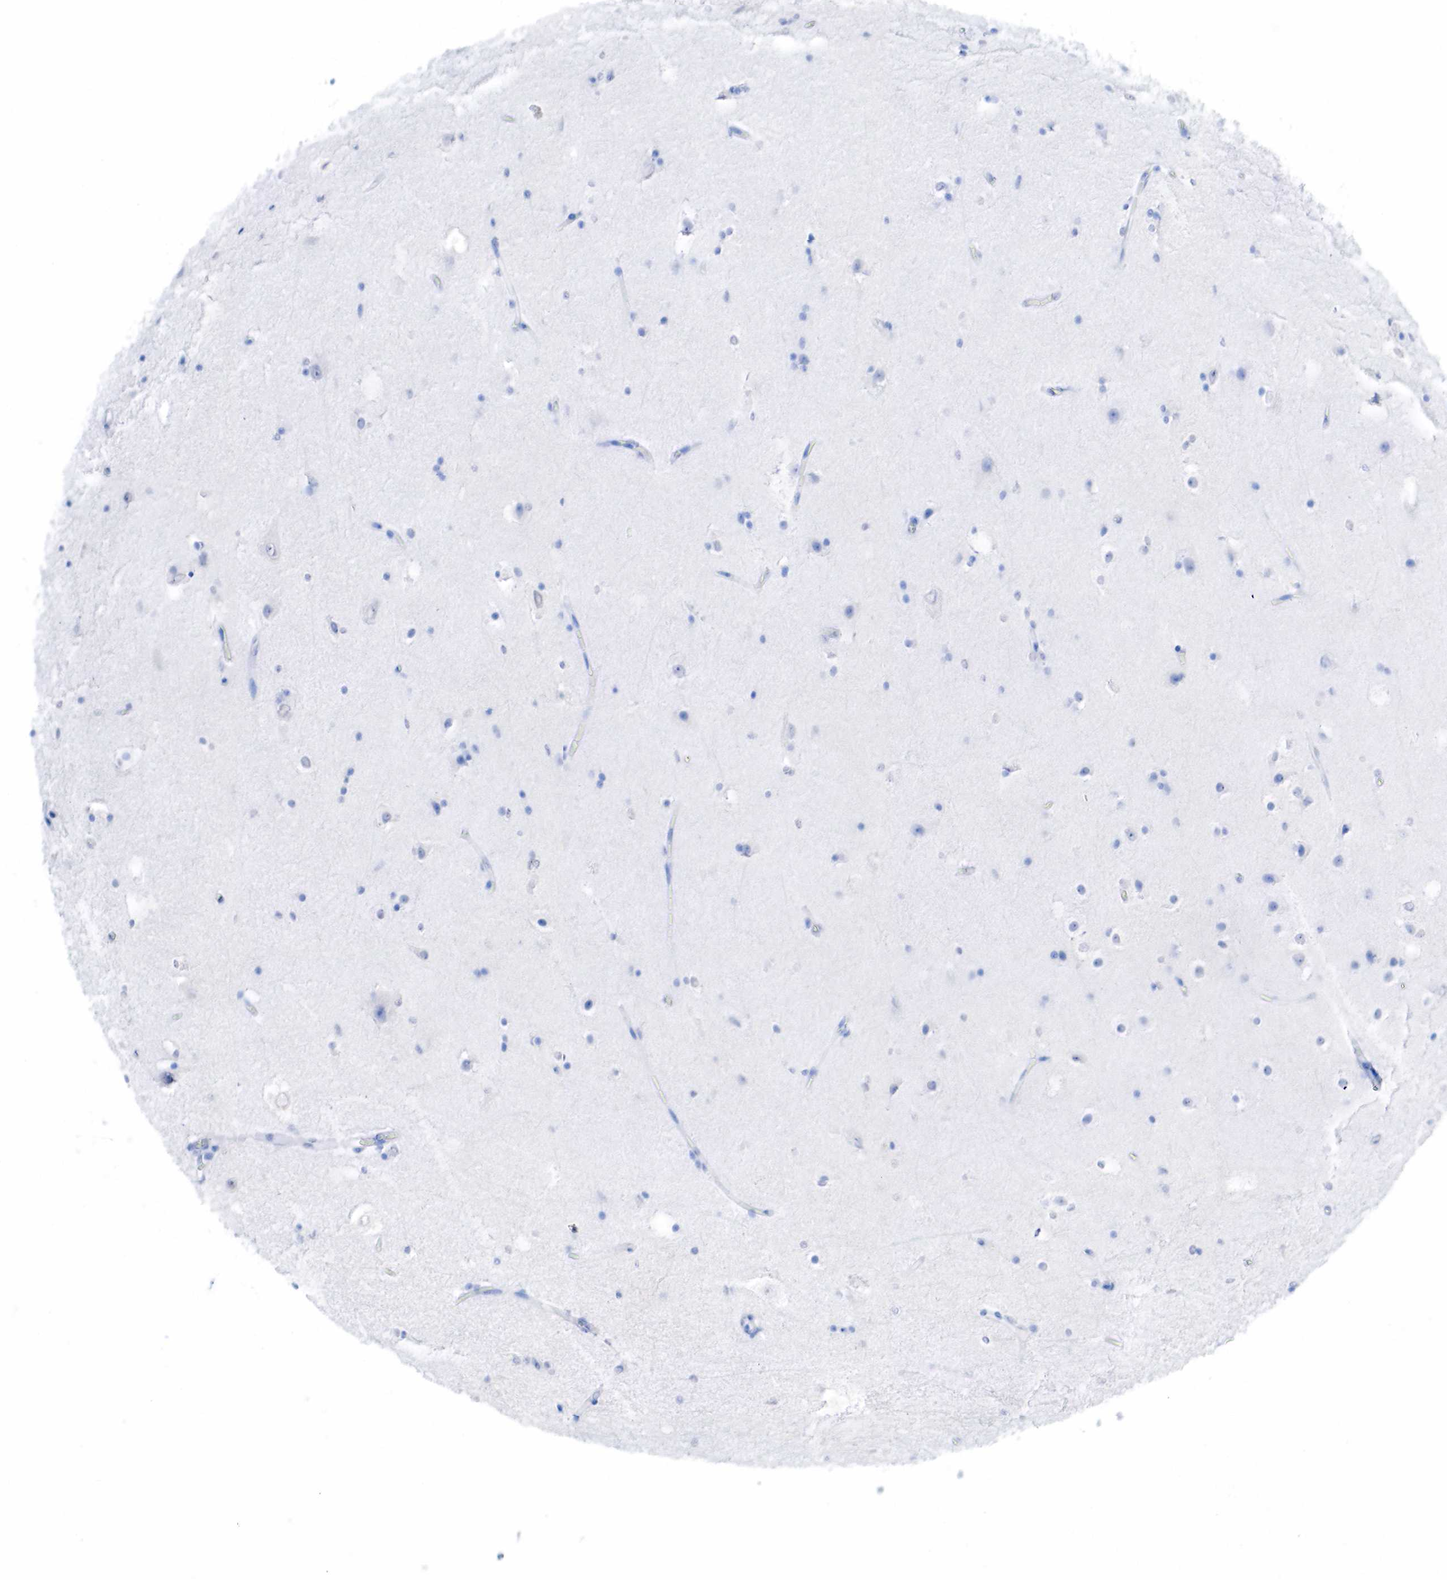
{"staining": {"intensity": "negative", "quantity": "none", "location": "none"}, "tissue": "cerebral cortex", "cell_type": "Endothelial cells", "image_type": "normal", "snomed": [{"axis": "morphology", "description": "Normal tissue, NOS"}, {"axis": "topography", "description": "Cerebral cortex"}, {"axis": "topography", "description": "Hippocampus"}], "caption": "DAB (3,3'-diaminobenzidine) immunohistochemical staining of benign human cerebral cortex shows no significant staining in endothelial cells. (IHC, brightfield microscopy, high magnification).", "gene": "KRT18", "patient": {"sex": "female", "age": 19}}